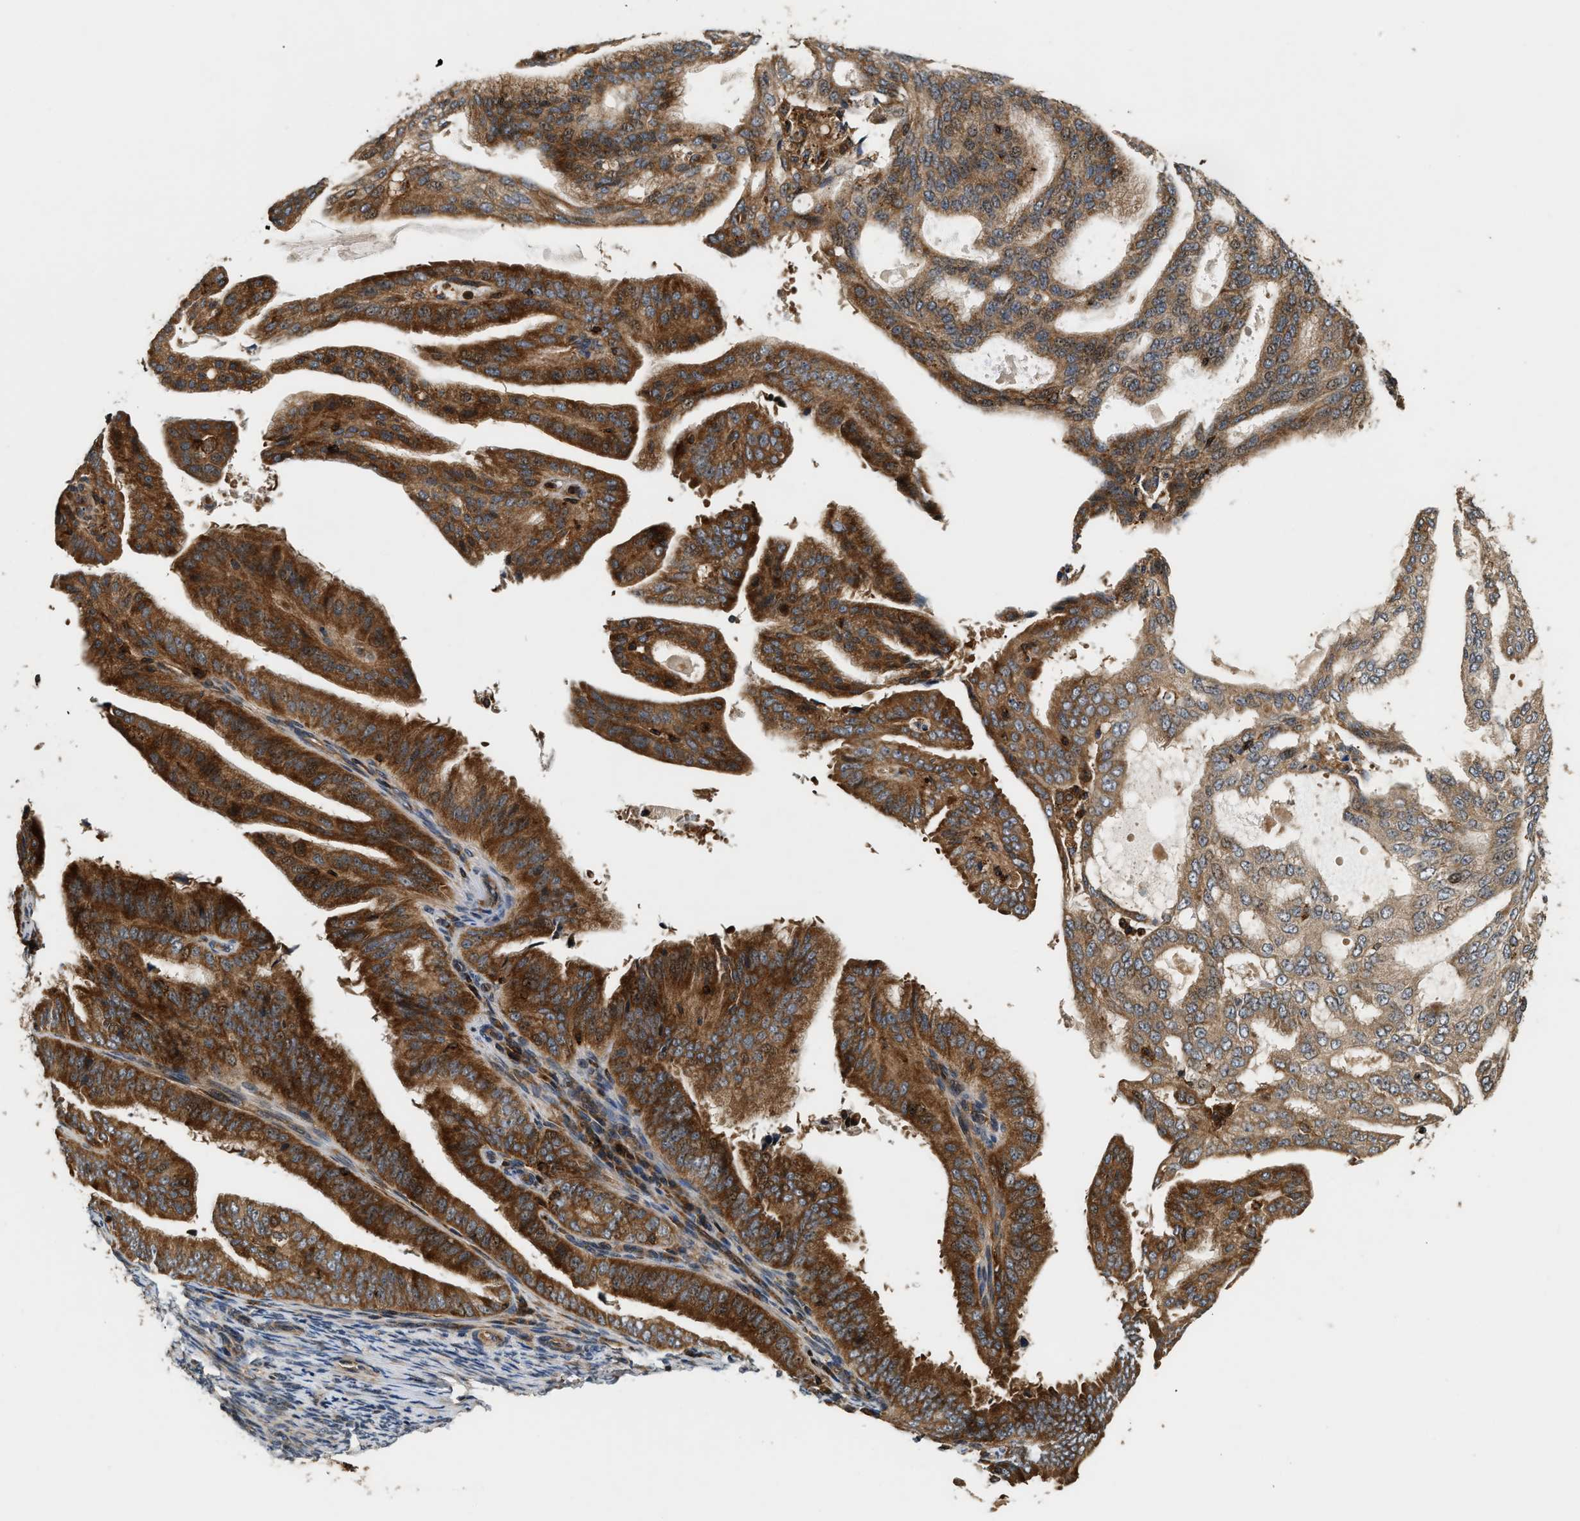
{"staining": {"intensity": "strong", "quantity": ">75%", "location": "cytoplasmic/membranous"}, "tissue": "endometrial cancer", "cell_type": "Tumor cells", "image_type": "cancer", "snomed": [{"axis": "morphology", "description": "Adenocarcinoma, NOS"}, {"axis": "topography", "description": "Endometrium"}], "caption": "Human endometrial cancer (adenocarcinoma) stained with a brown dye displays strong cytoplasmic/membranous positive staining in about >75% of tumor cells.", "gene": "SNX5", "patient": {"sex": "female", "age": 58}}